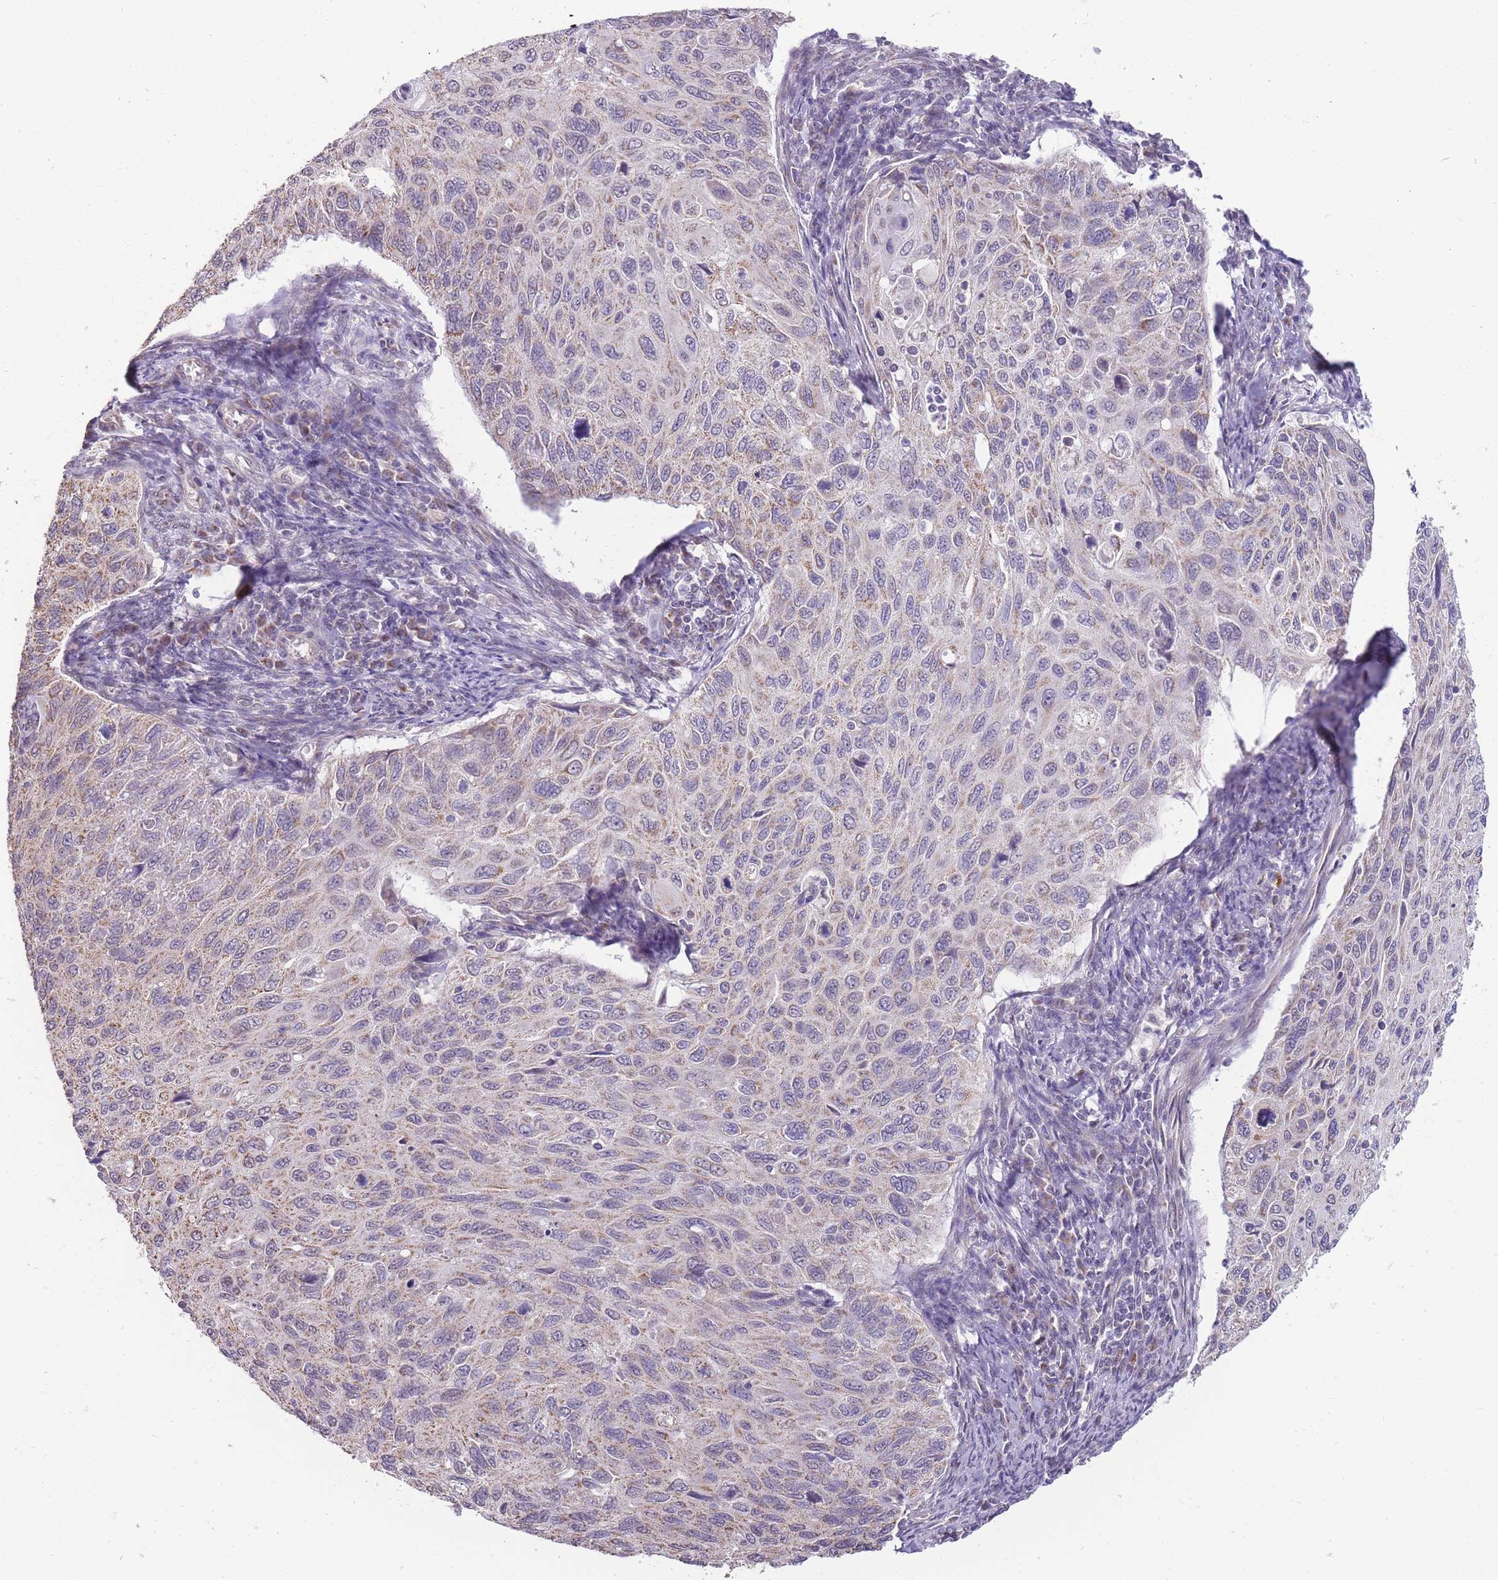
{"staining": {"intensity": "weak", "quantity": "<25%", "location": "cytoplasmic/membranous"}, "tissue": "cervical cancer", "cell_type": "Tumor cells", "image_type": "cancer", "snomed": [{"axis": "morphology", "description": "Squamous cell carcinoma, NOS"}, {"axis": "topography", "description": "Cervix"}], "caption": "IHC of human cervical cancer (squamous cell carcinoma) shows no staining in tumor cells.", "gene": "NELL1", "patient": {"sex": "female", "age": 70}}